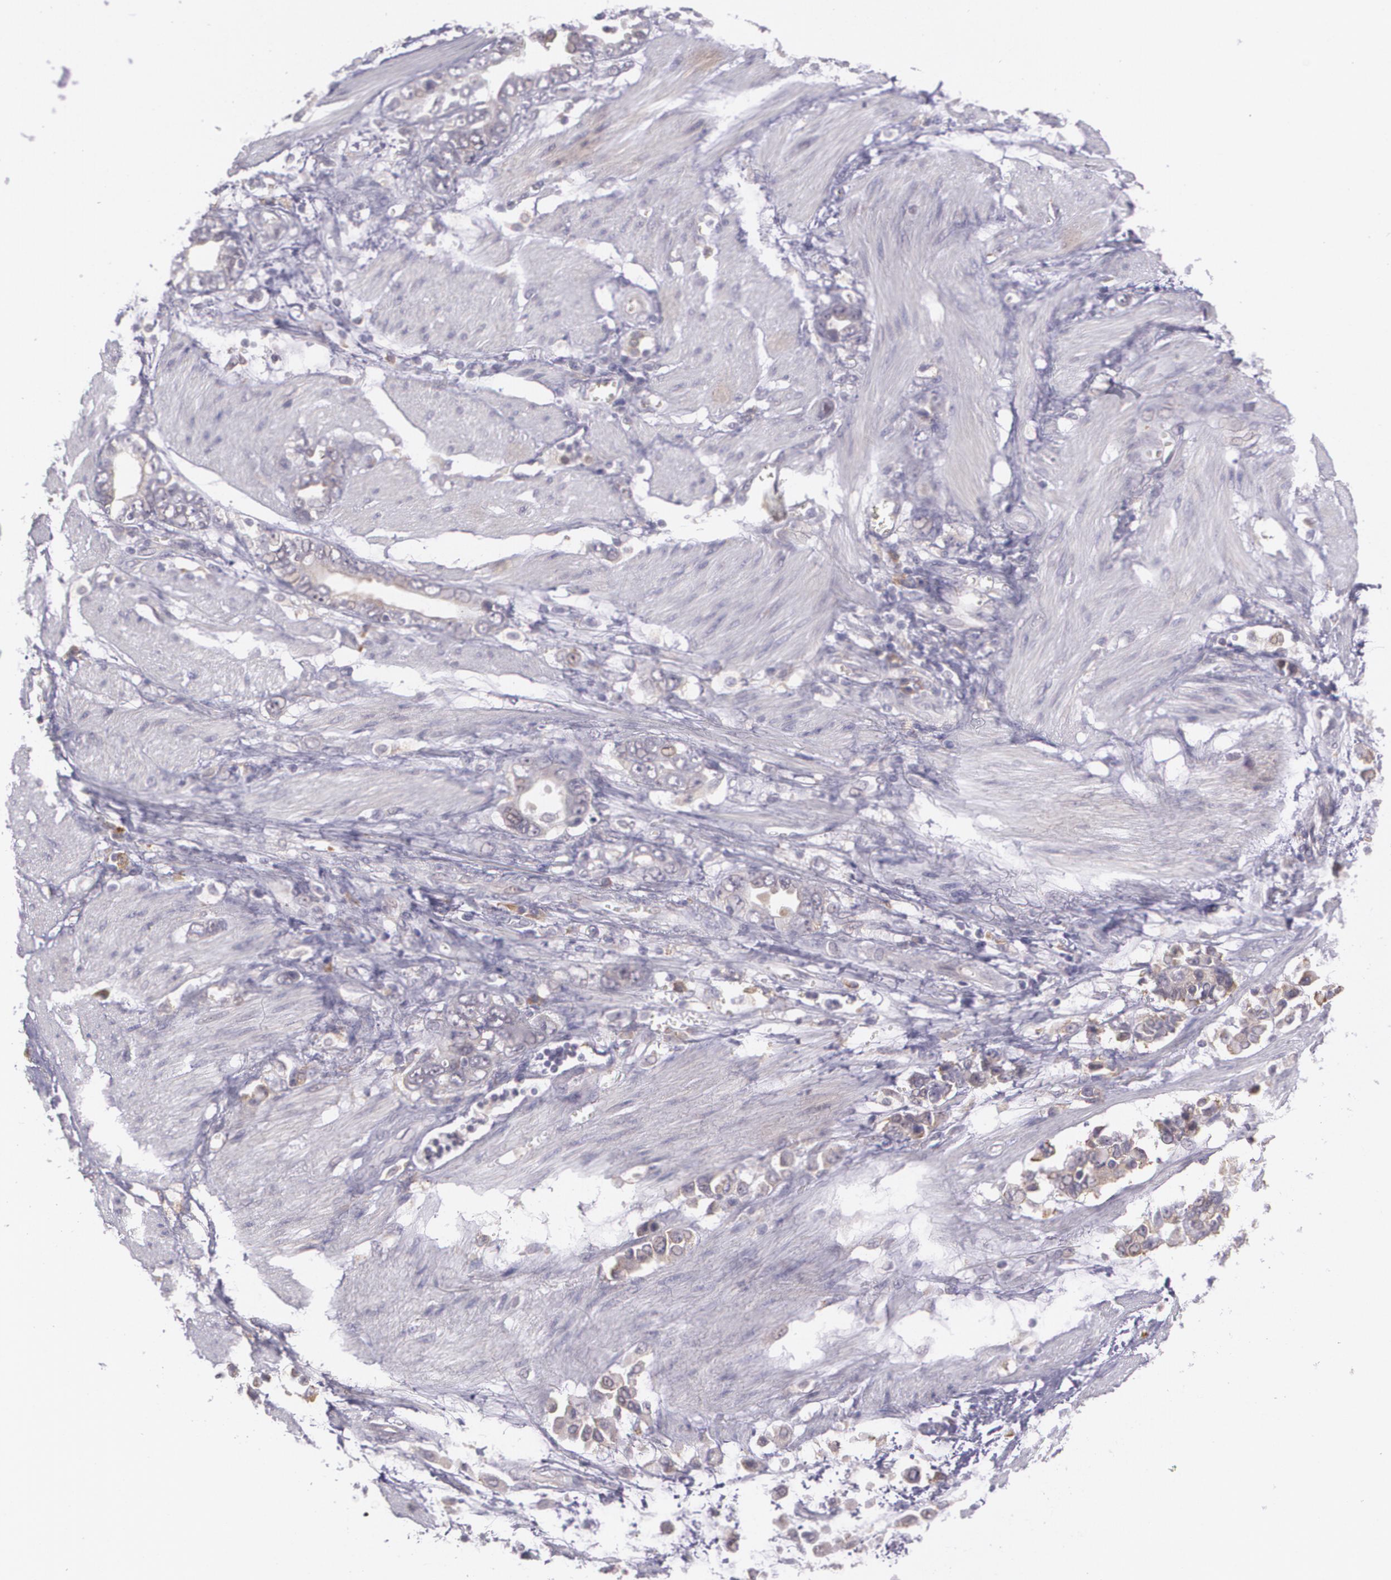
{"staining": {"intensity": "weak", "quantity": "<25%", "location": "cytoplasmic/membranous"}, "tissue": "stomach cancer", "cell_type": "Tumor cells", "image_type": "cancer", "snomed": [{"axis": "morphology", "description": "Adenocarcinoma, NOS"}, {"axis": "topography", "description": "Stomach"}], "caption": "IHC of human stomach adenocarcinoma shows no staining in tumor cells.", "gene": "CCL17", "patient": {"sex": "male", "age": 78}}